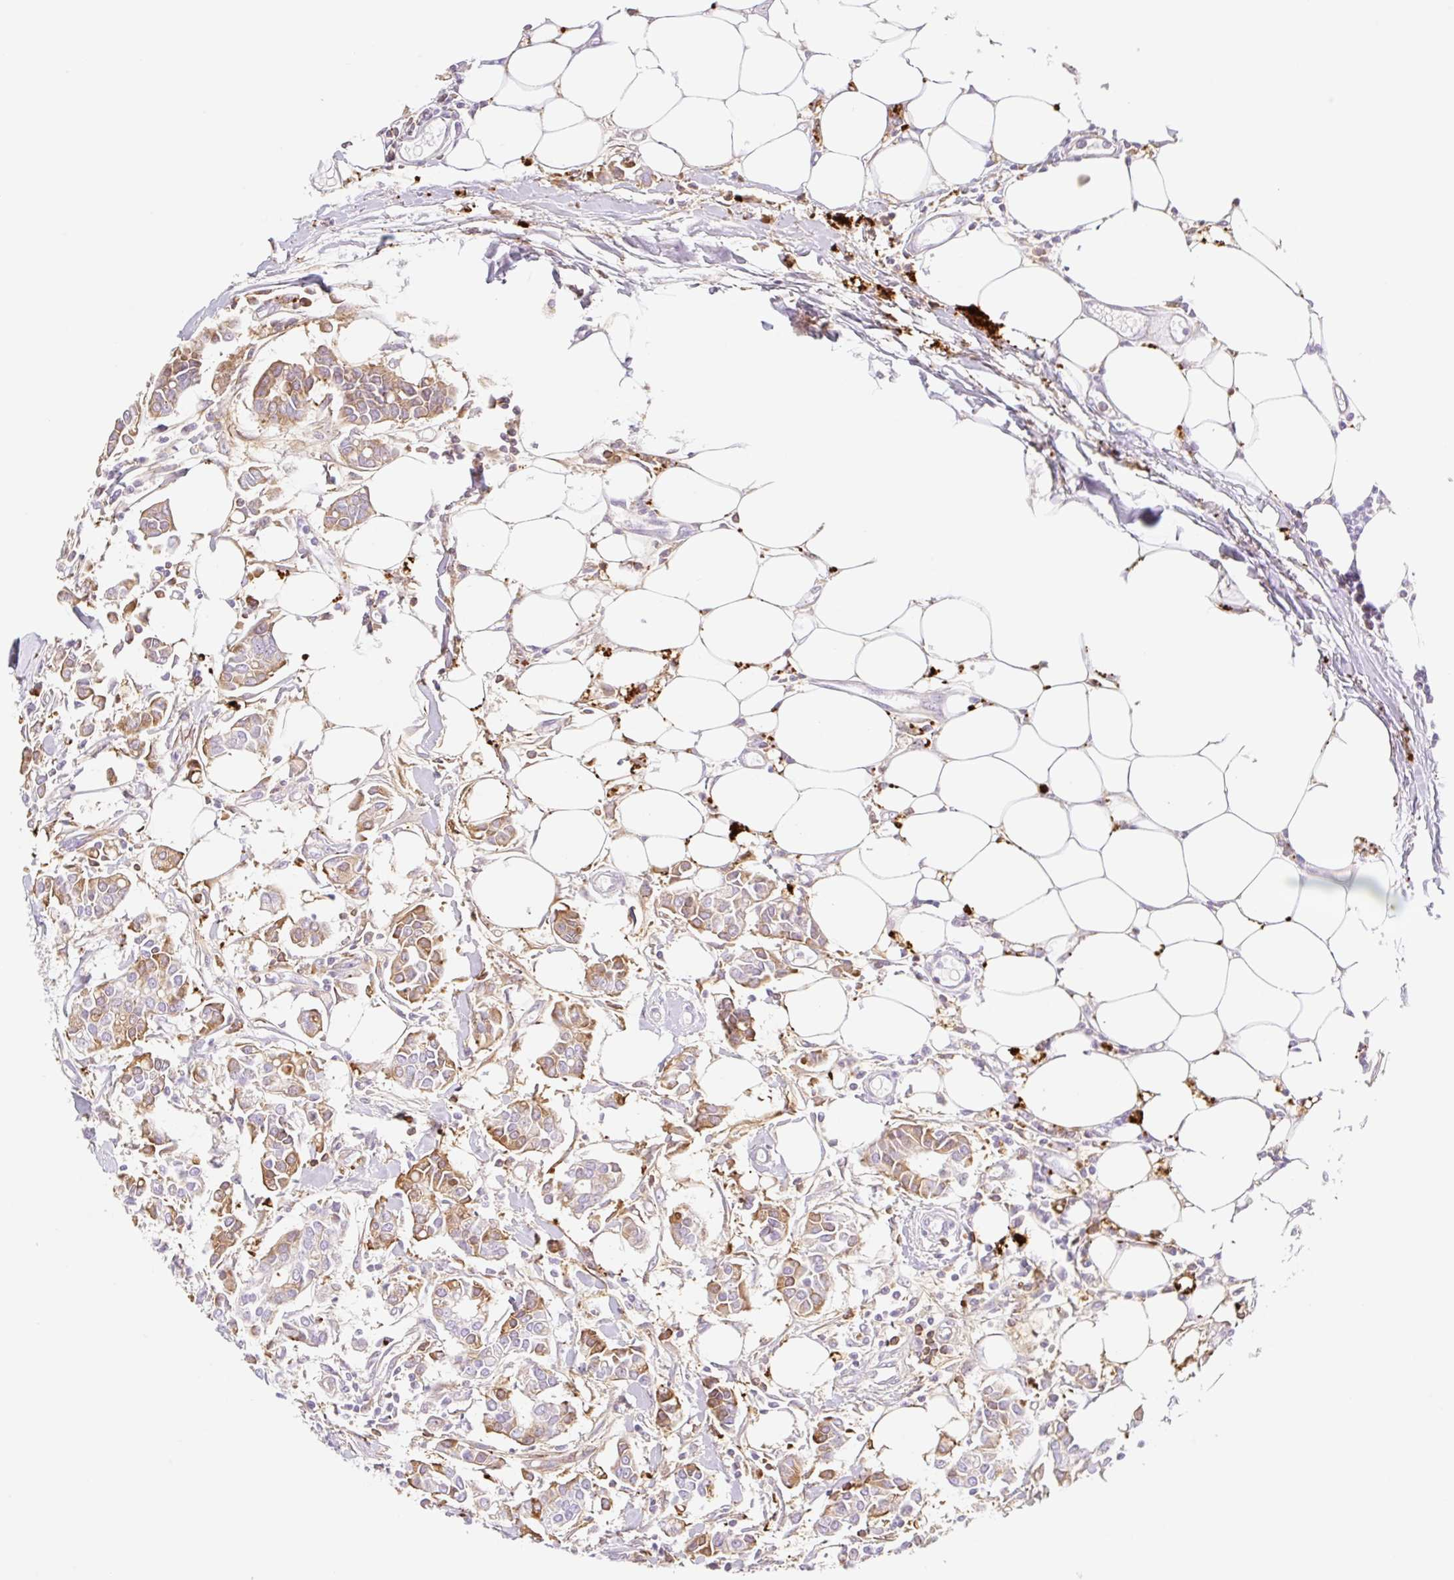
{"staining": {"intensity": "moderate", "quantity": "25%-75%", "location": "cytoplasmic/membranous"}, "tissue": "breast cancer", "cell_type": "Tumor cells", "image_type": "cancer", "snomed": [{"axis": "morphology", "description": "Duct carcinoma"}, {"axis": "topography", "description": "Breast"}], "caption": "This is an image of immunohistochemistry staining of breast cancer, which shows moderate staining in the cytoplasmic/membranous of tumor cells.", "gene": "CLEC3A", "patient": {"sex": "female", "age": 84}}